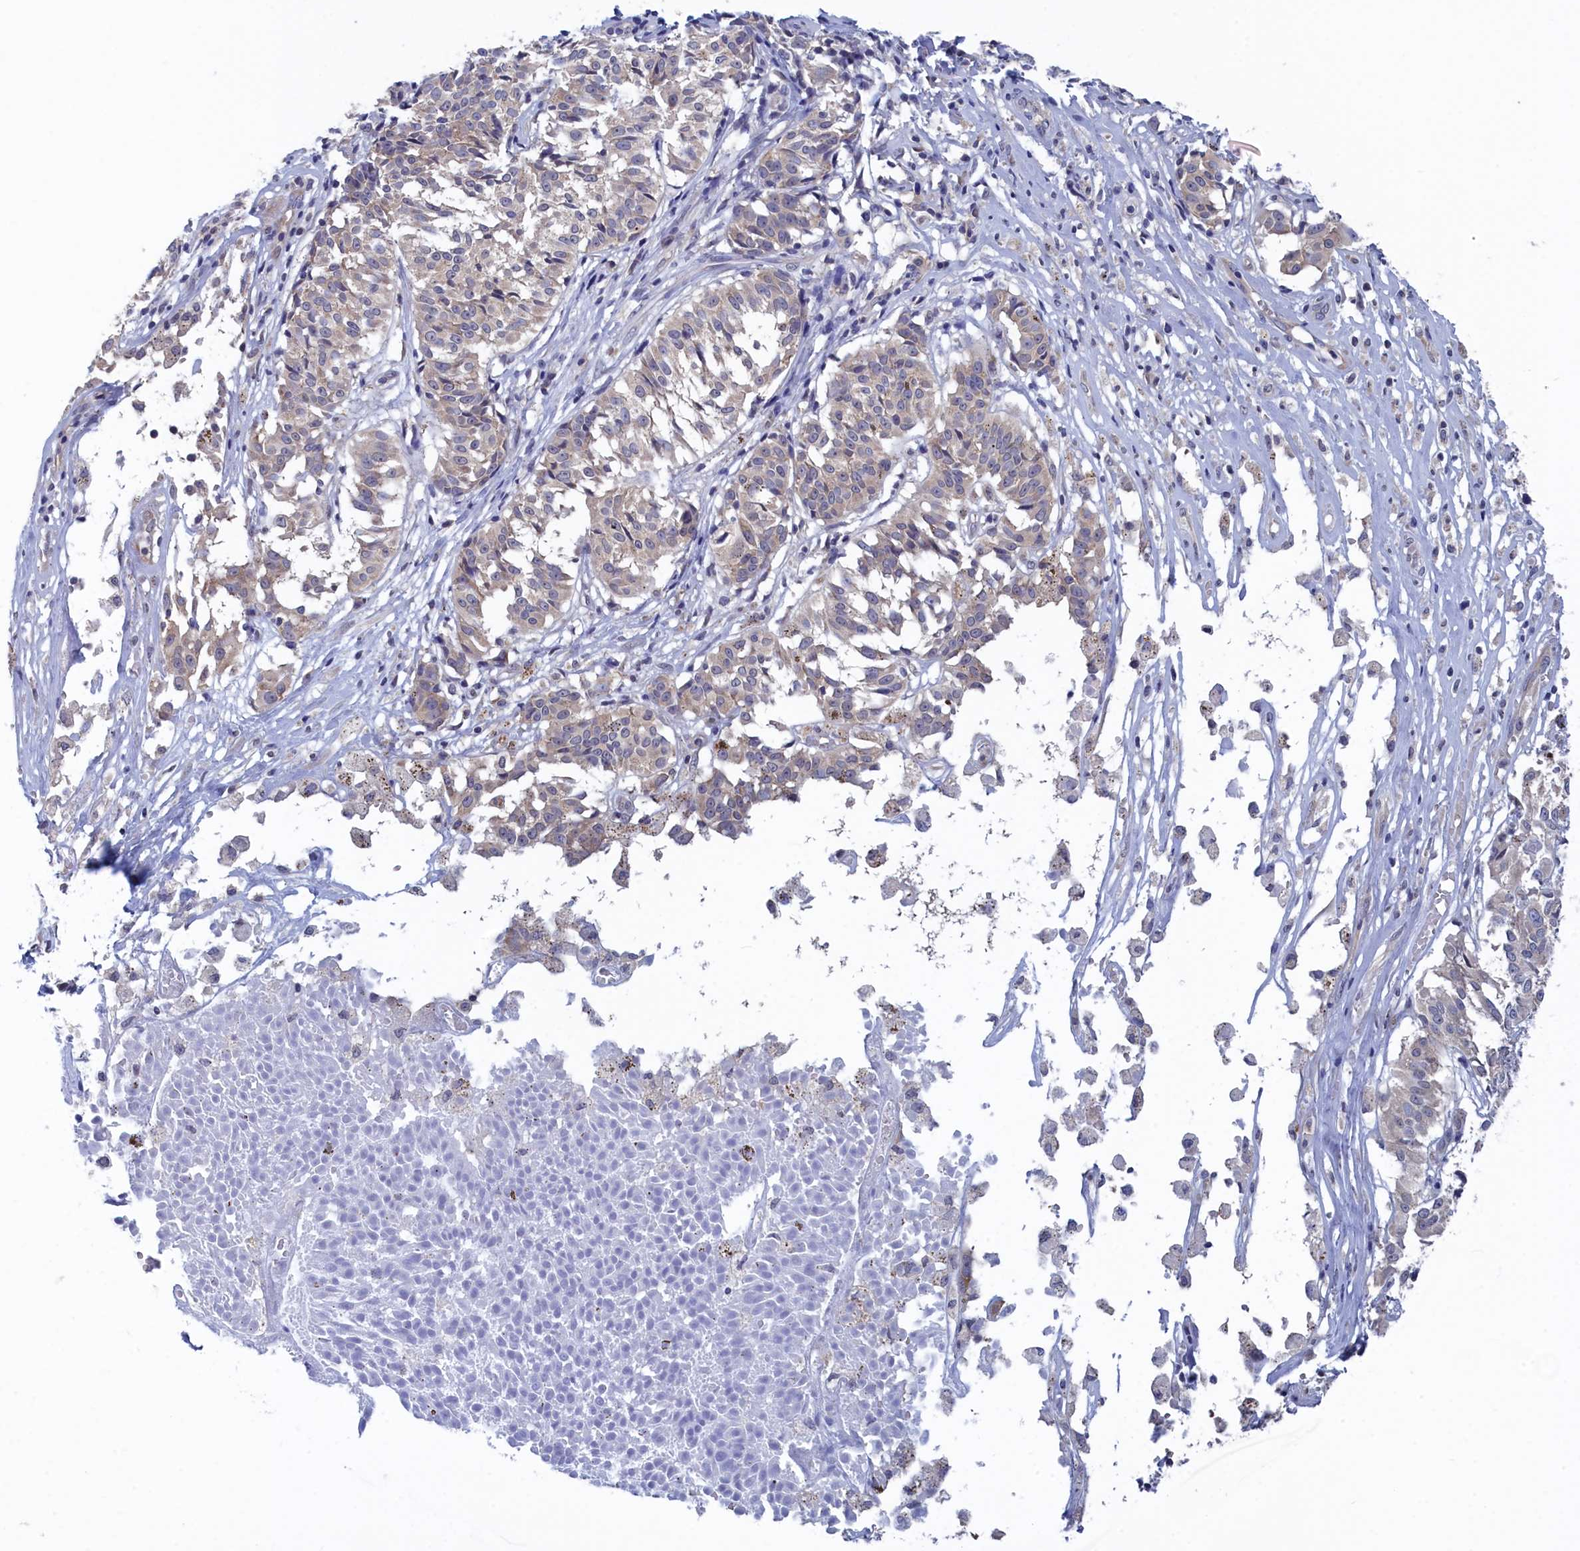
{"staining": {"intensity": "negative", "quantity": "none", "location": "none"}, "tissue": "melanoma", "cell_type": "Tumor cells", "image_type": "cancer", "snomed": [{"axis": "morphology", "description": "Malignant melanoma, NOS"}, {"axis": "topography", "description": "Skin"}], "caption": "Immunohistochemical staining of human melanoma exhibits no significant positivity in tumor cells.", "gene": "PGP", "patient": {"sex": "female", "age": 72}}